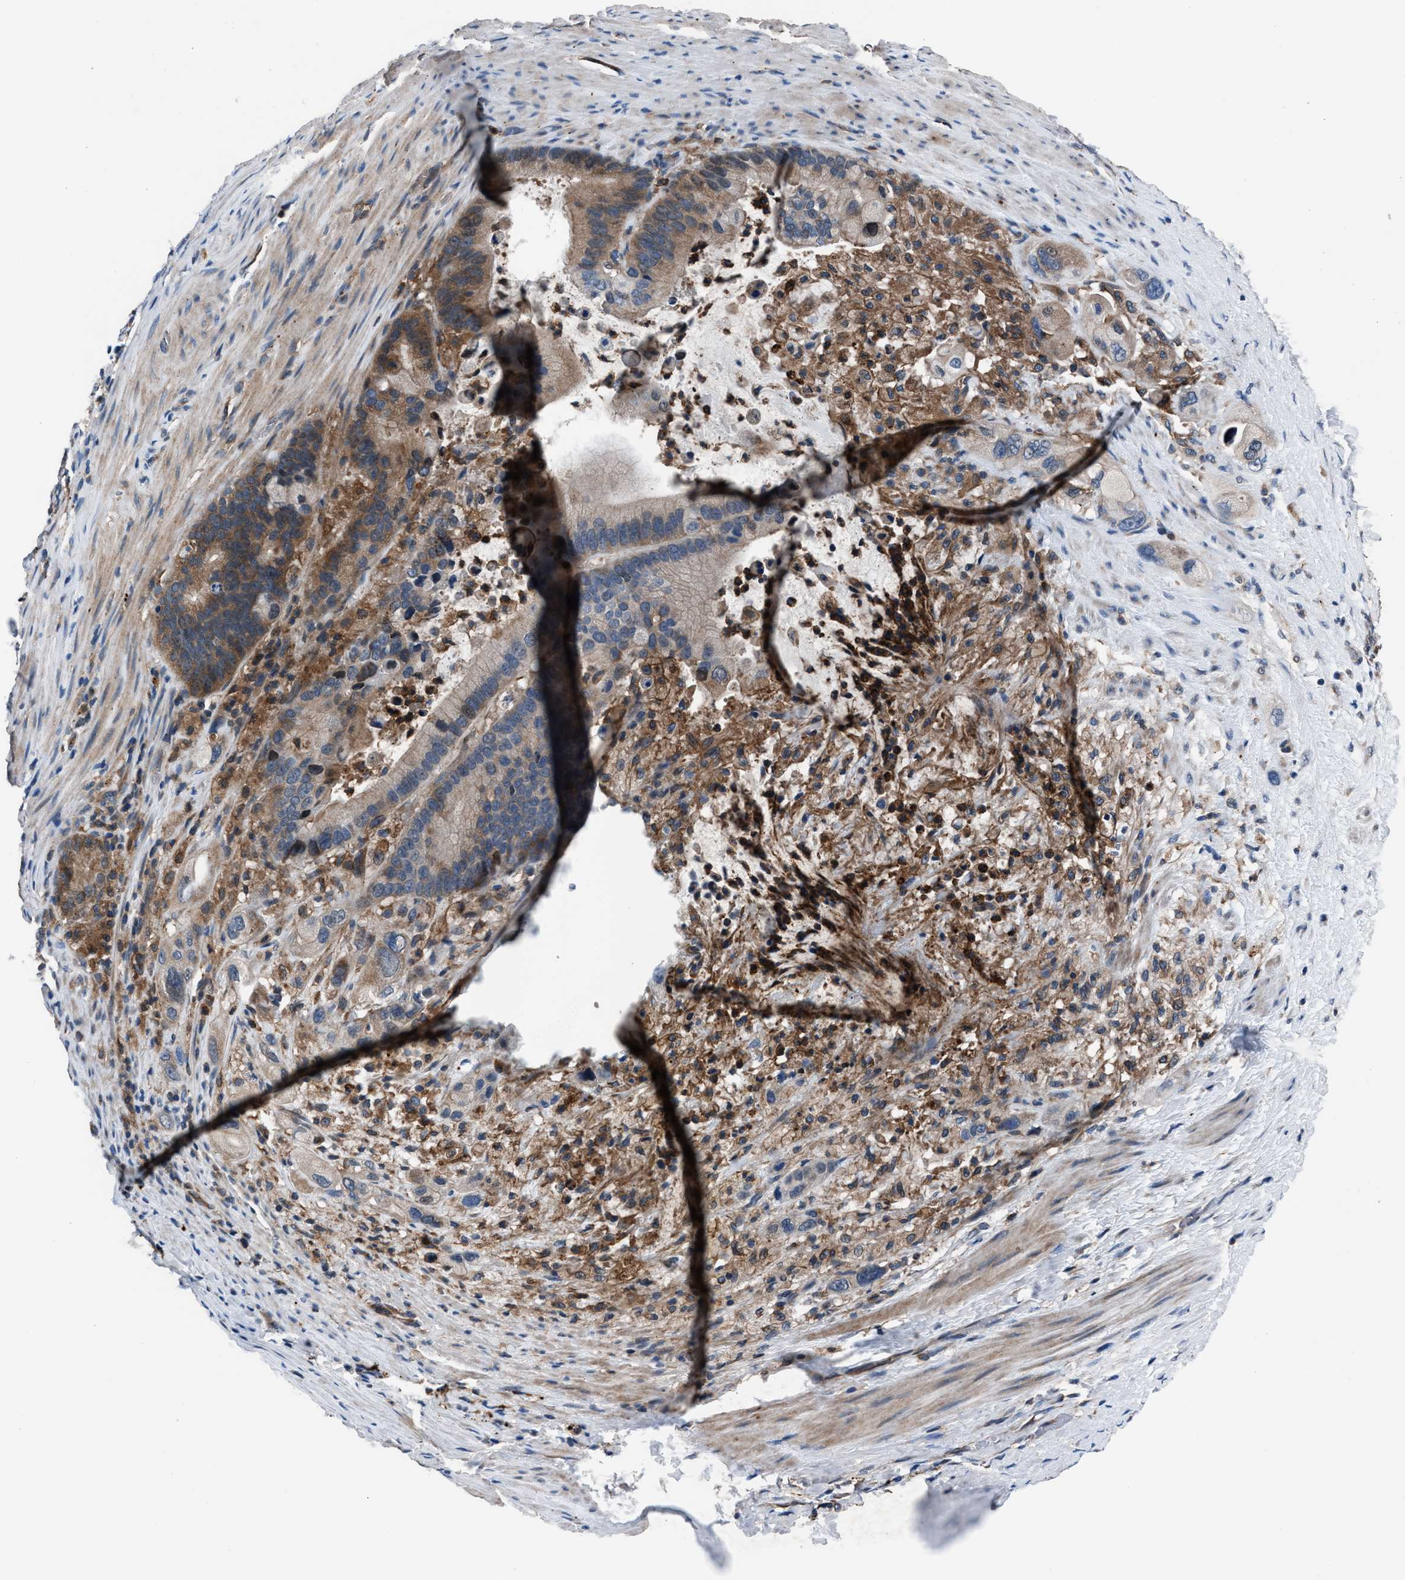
{"staining": {"intensity": "moderate", "quantity": "25%-75%", "location": "cytoplasmic/membranous"}, "tissue": "pancreatic cancer", "cell_type": "Tumor cells", "image_type": "cancer", "snomed": [{"axis": "morphology", "description": "Adenocarcinoma, NOS"}, {"axis": "topography", "description": "Pancreas"}], "caption": "A high-resolution histopathology image shows immunohistochemistry staining of pancreatic adenocarcinoma, which reveals moderate cytoplasmic/membranous staining in approximately 25%-75% of tumor cells. (Brightfield microscopy of DAB IHC at high magnification).", "gene": "MFSD11", "patient": {"sex": "male", "age": 69}}